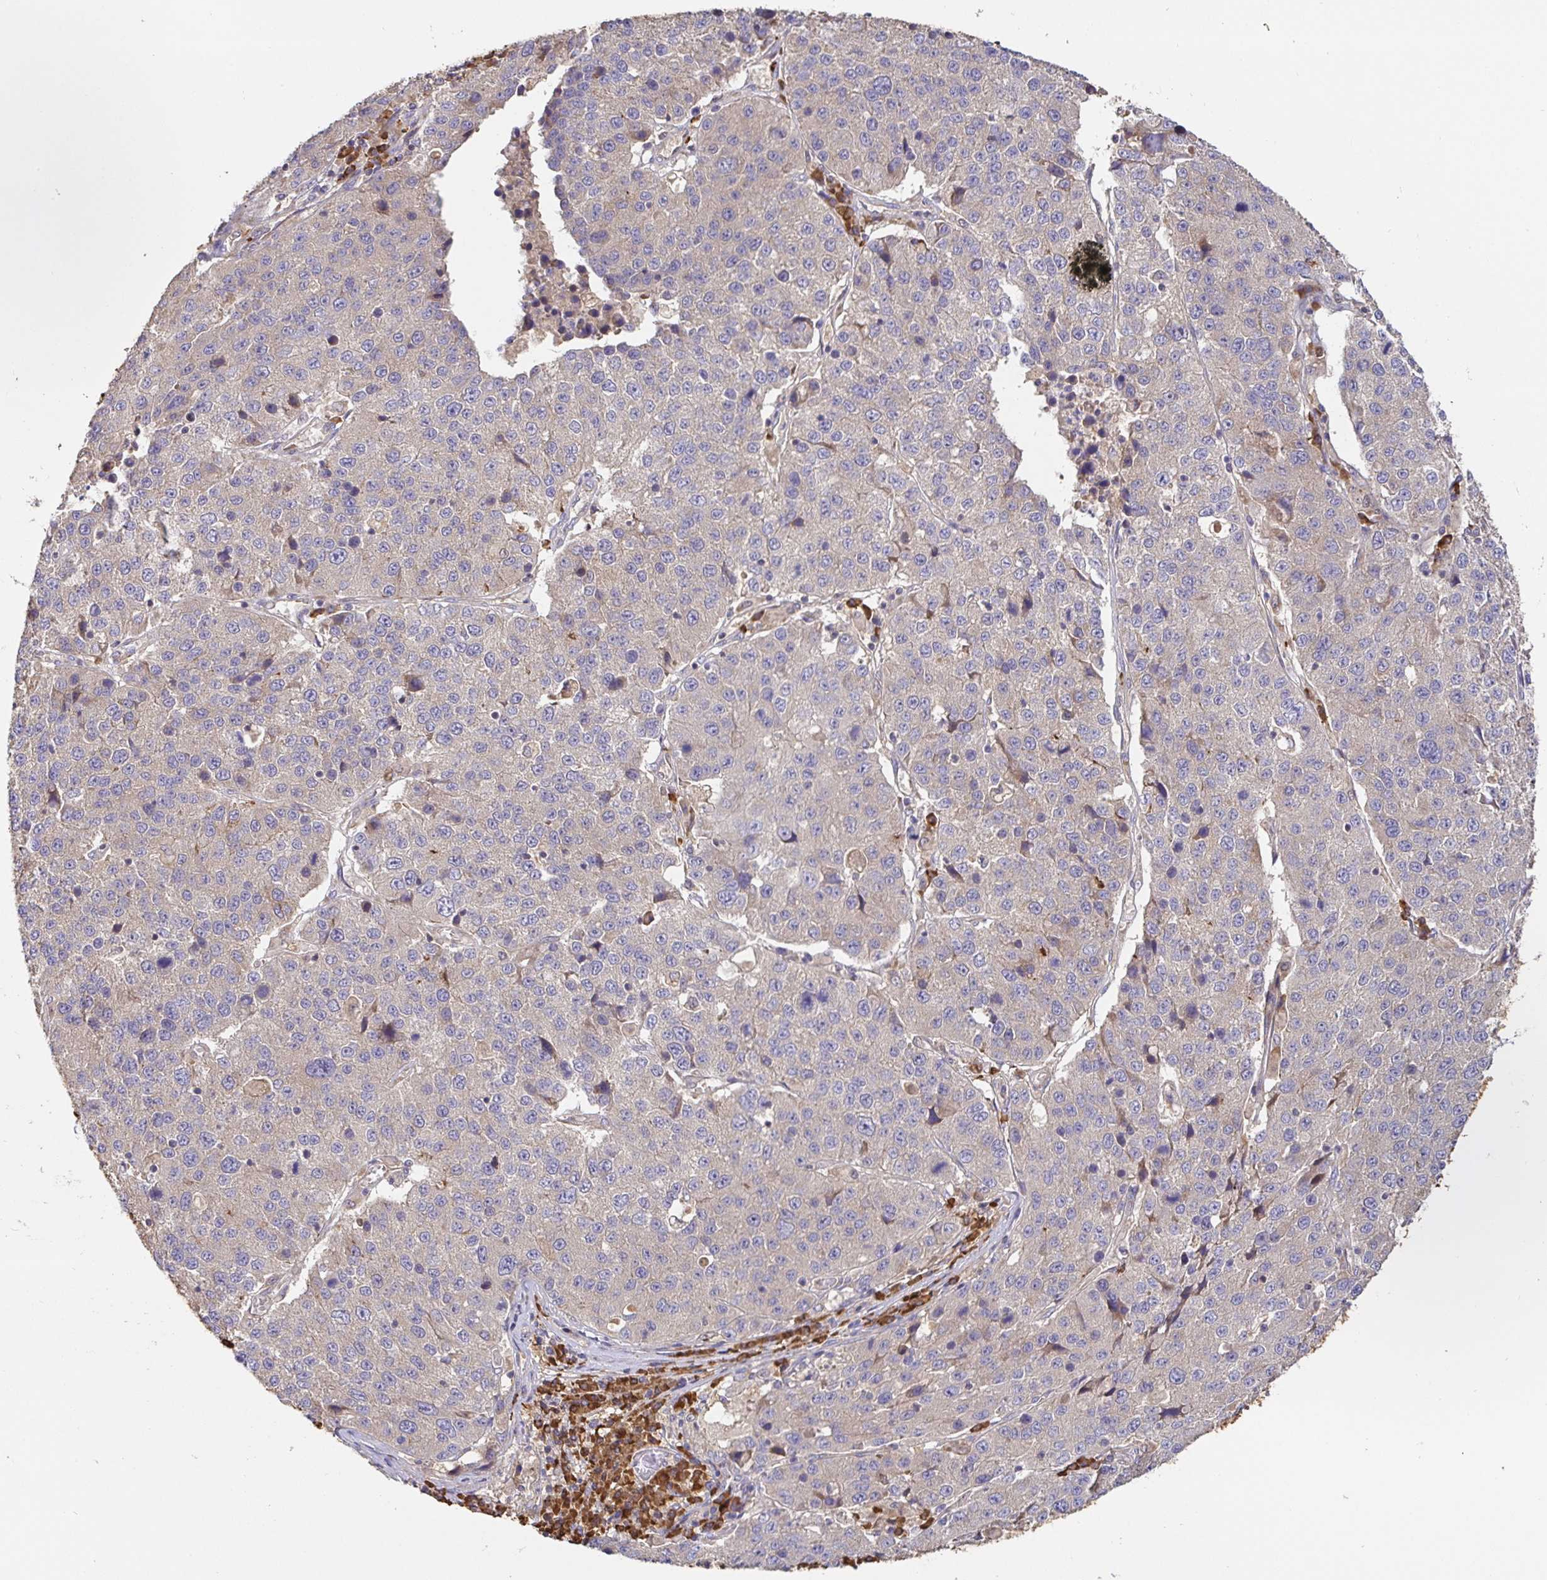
{"staining": {"intensity": "negative", "quantity": "none", "location": "none"}, "tissue": "stomach cancer", "cell_type": "Tumor cells", "image_type": "cancer", "snomed": [{"axis": "morphology", "description": "Adenocarcinoma, NOS"}, {"axis": "topography", "description": "Stomach"}], "caption": "Immunohistochemistry image of stomach adenocarcinoma stained for a protein (brown), which exhibits no positivity in tumor cells.", "gene": "HAGH", "patient": {"sex": "male", "age": 71}}